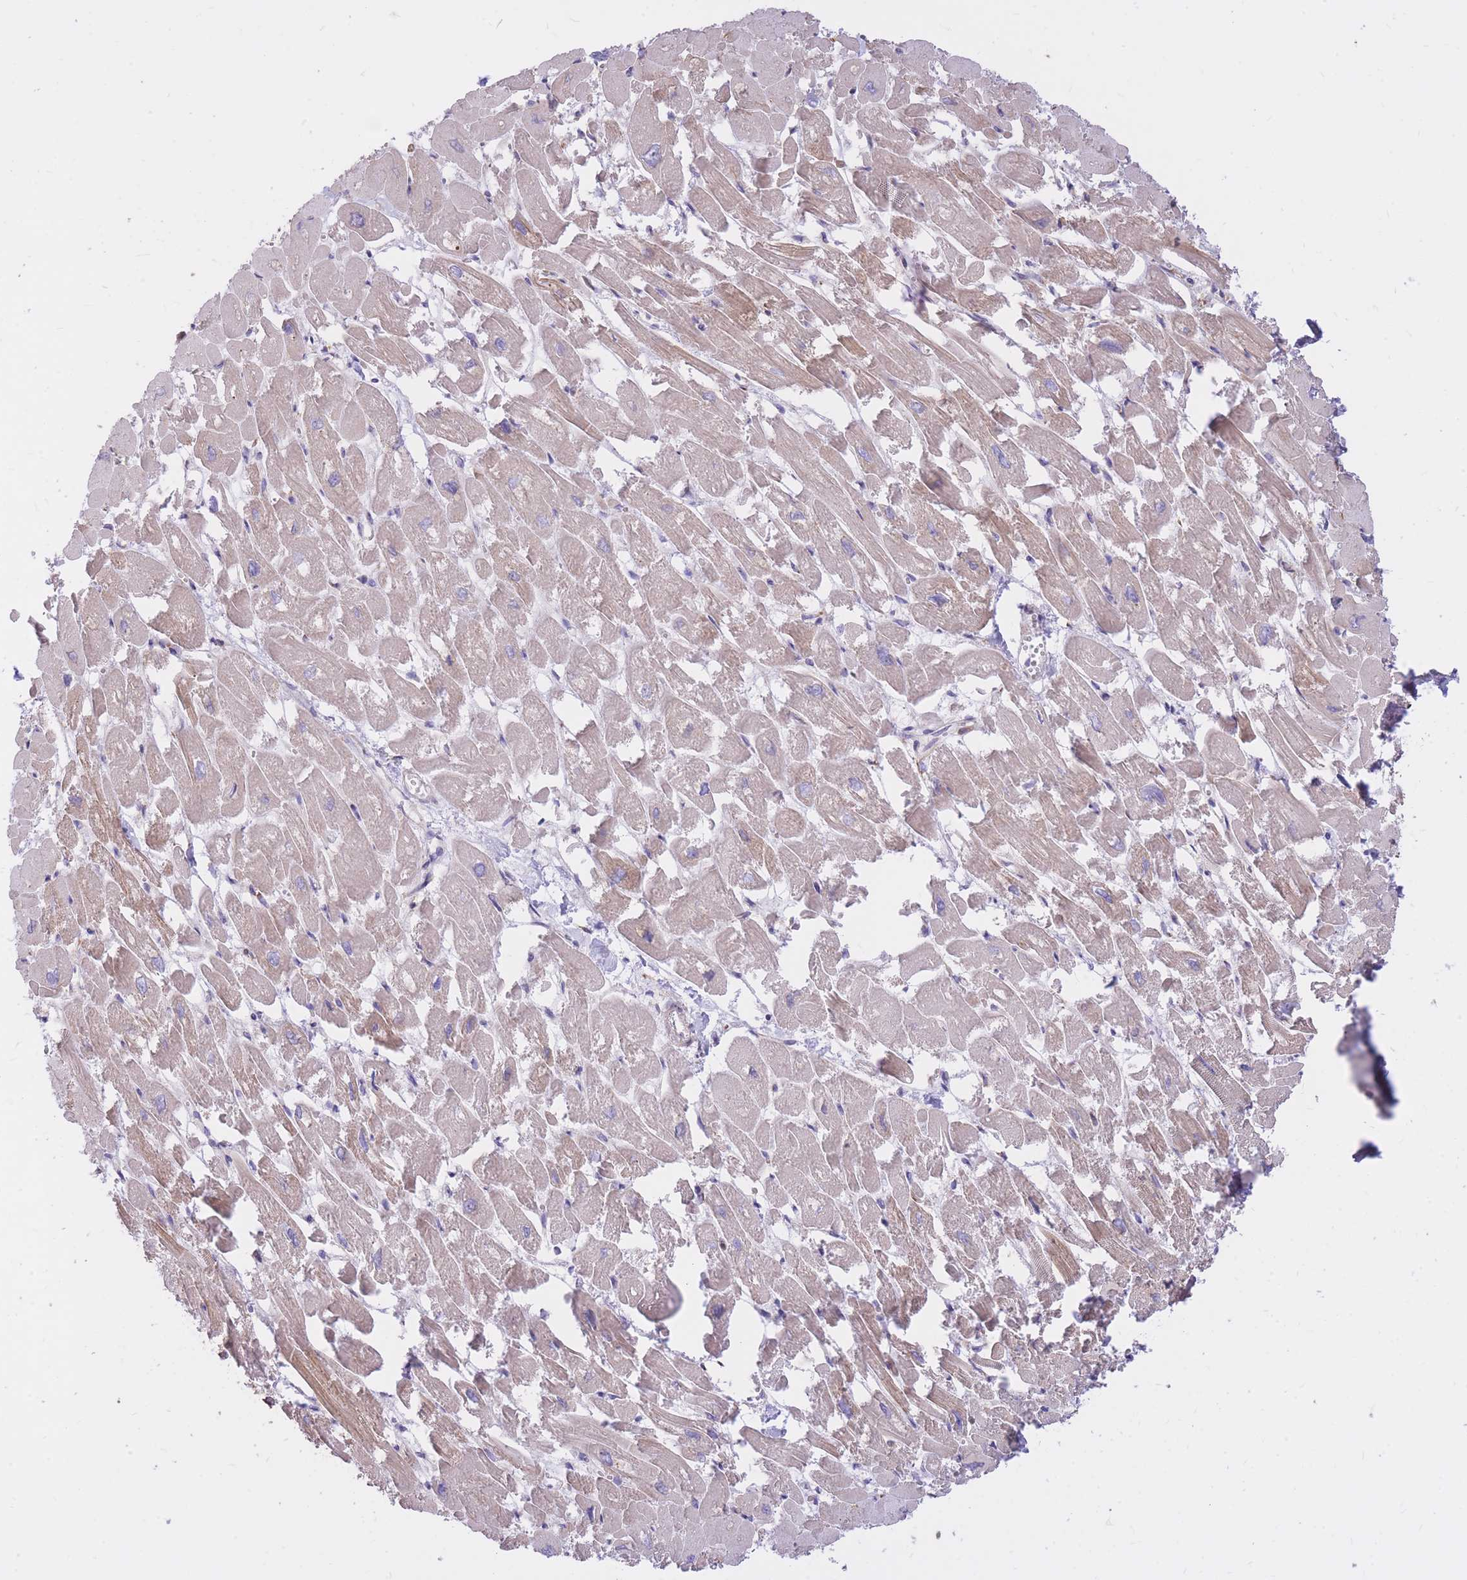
{"staining": {"intensity": "weak", "quantity": "25%-75%", "location": "cytoplasmic/membranous"}, "tissue": "heart muscle", "cell_type": "Cardiomyocytes", "image_type": "normal", "snomed": [{"axis": "morphology", "description": "Normal tissue, NOS"}, {"axis": "topography", "description": "Heart"}], "caption": "Heart muscle stained with DAB immunohistochemistry (IHC) reveals low levels of weak cytoplasmic/membranous staining in approximately 25%-75% of cardiomyocytes. (Brightfield microscopy of DAB IHC at high magnification).", "gene": "GBP7", "patient": {"sex": "male", "age": 54}}